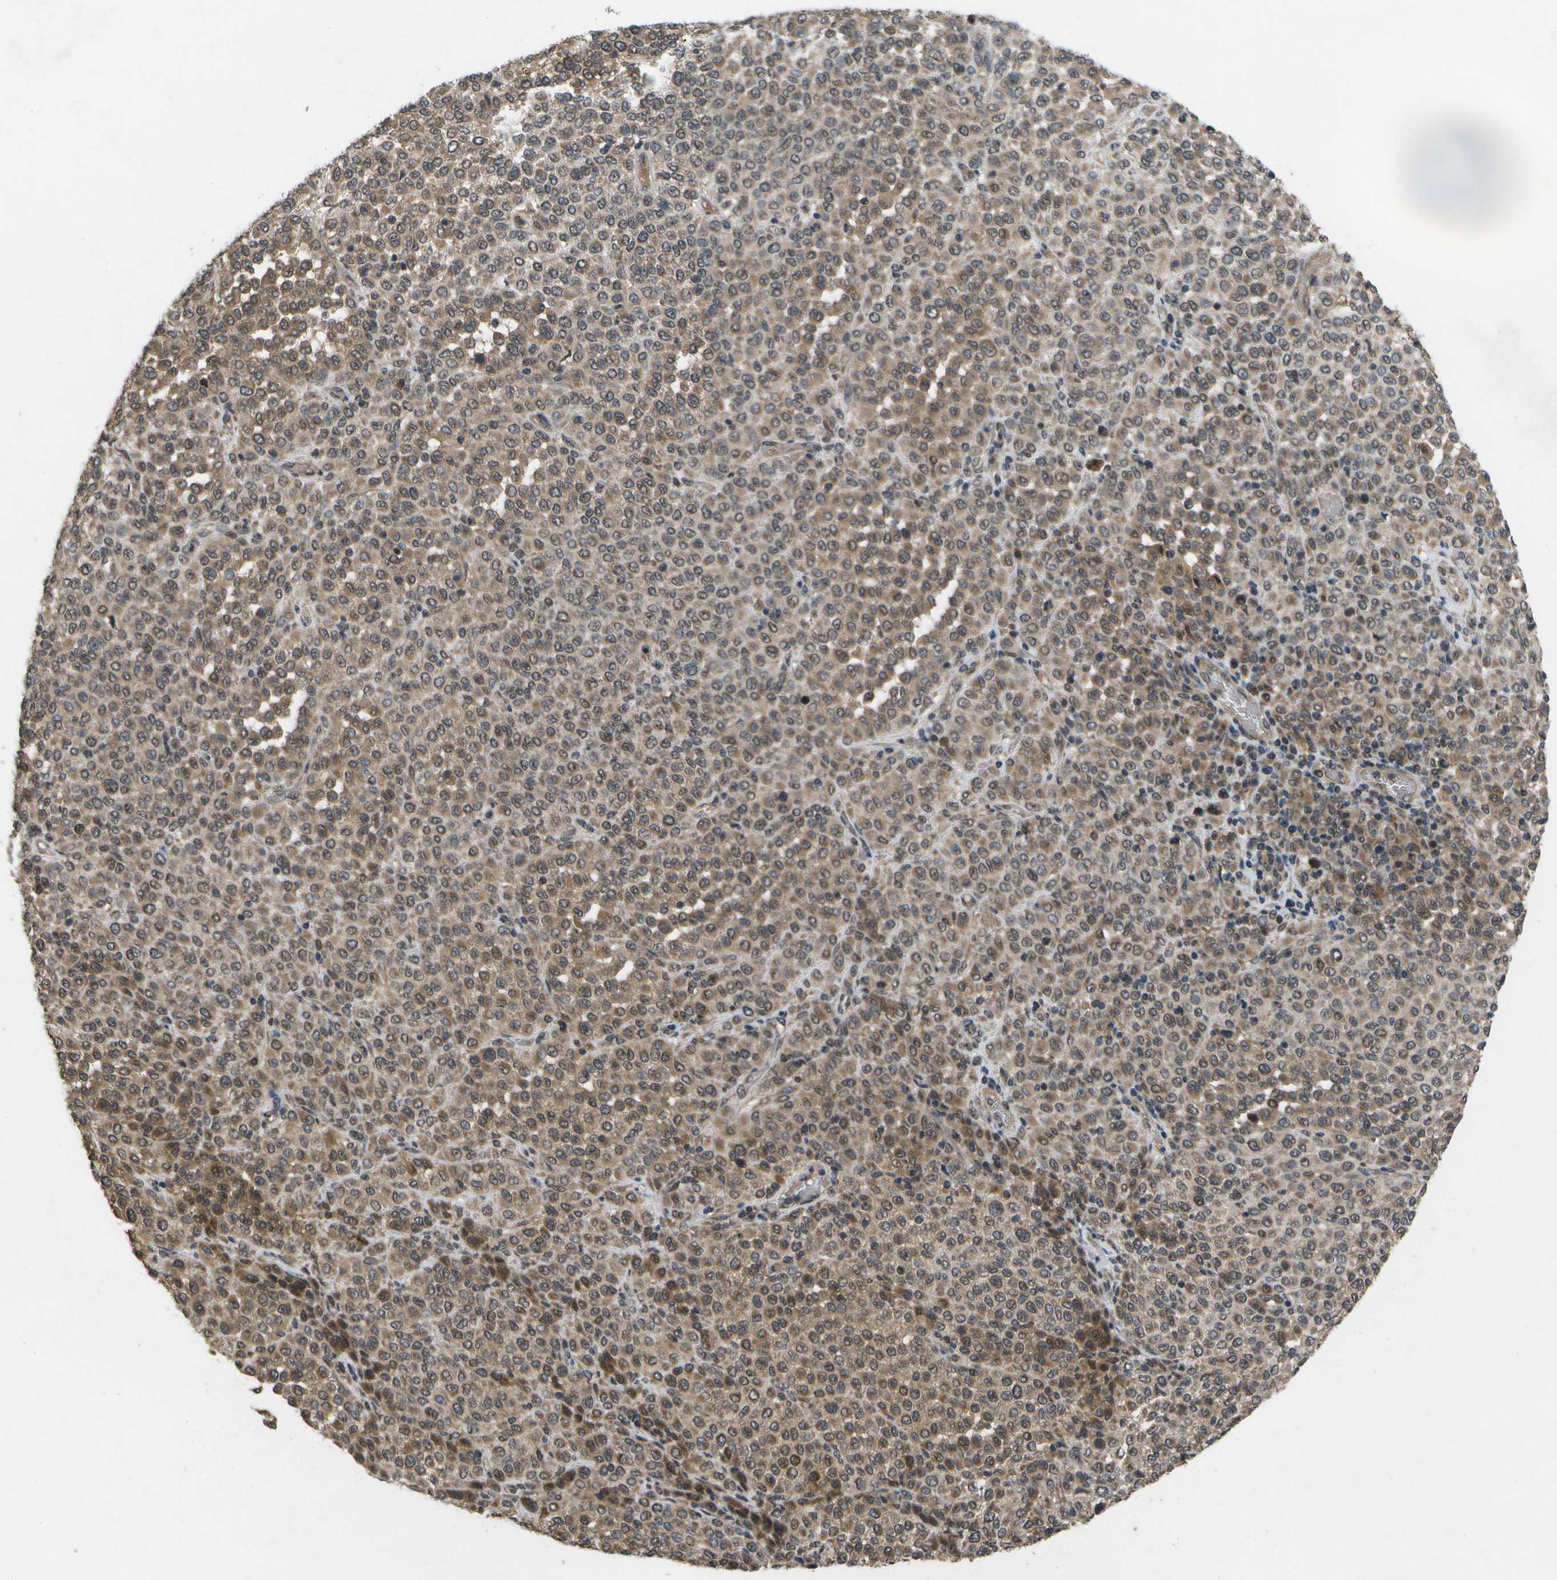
{"staining": {"intensity": "moderate", "quantity": ">75%", "location": "cytoplasmic/membranous,nuclear"}, "tissue": "melanoma", "cell_type": "Tumor cells", "image_type": "cancer", "snomed": [{"axis": "morphology", "description": "Malignant melanoma, Metastatic site"}, {"axis": "topography", "description": "Pancreas"}], "caption": "Melanoma stained for a protein (brown) displays moderate cytoplasmic/membranous and nuclear positive positivity in about >75% of tumor cells.", "gene": "ALAS1", "patient": {"sex": "female", "age": 30}}